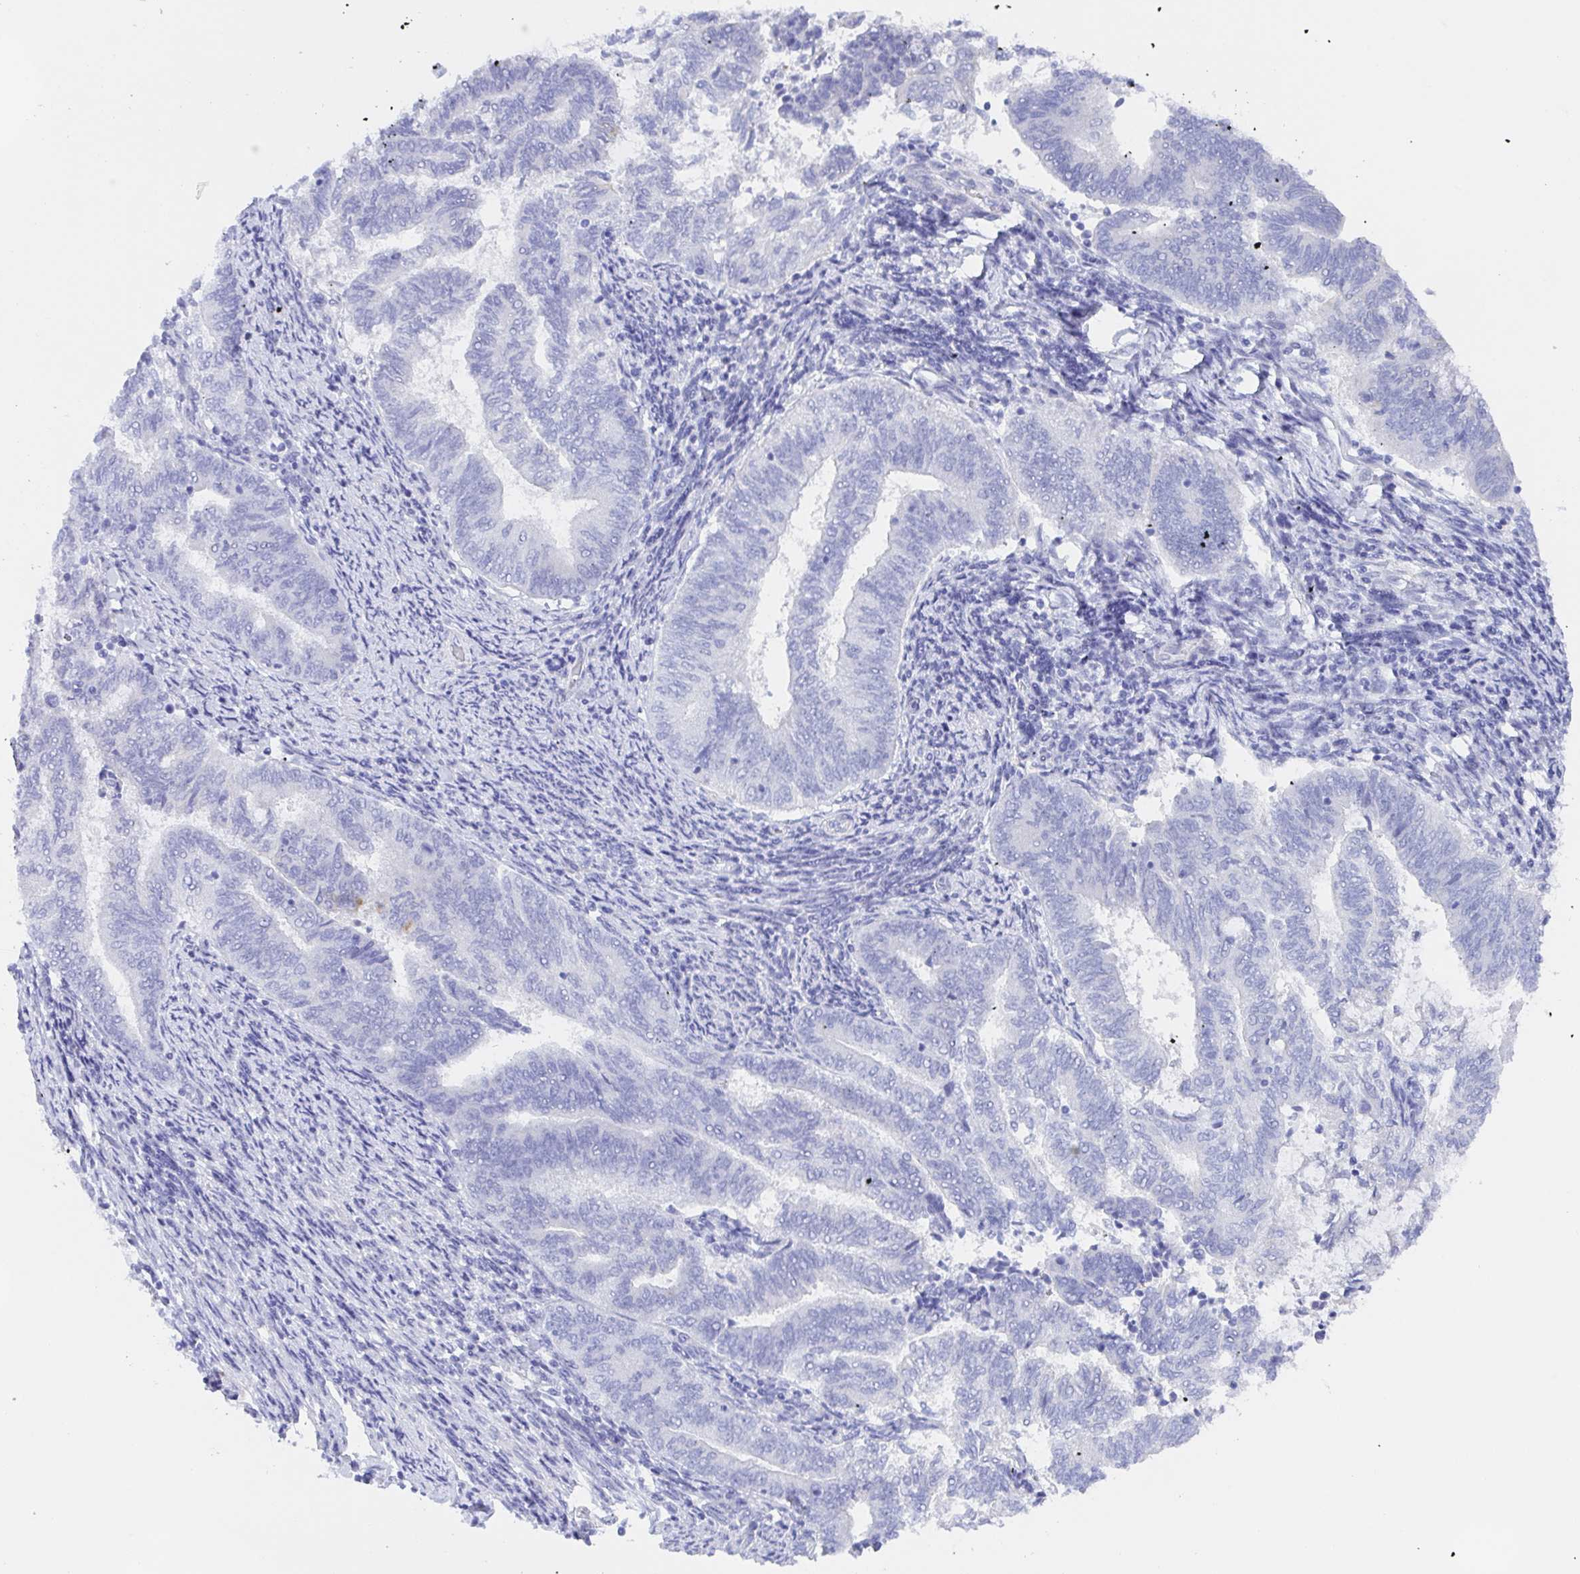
{"staining": {"intensity": "negative", "quantity": "none", "location": "none"}, "tissue": "endometrial cancer", "cell_type": "Tumor cells", "image_type": "cancer", "snomed": [{"axis": "morphology", "description": "Adenocarcinoma, NOS"}, {"axis": "topography", "description": "Endometrium"}], "caption": "Immunohistochemistry (IHC) histopathology image of human adenocarcinoma (endometrial) stained for a protein (brown), which shows no expression in tumor cells.", "gene": "MUCL3", "patient": {"sex": "female", "age": 65}}